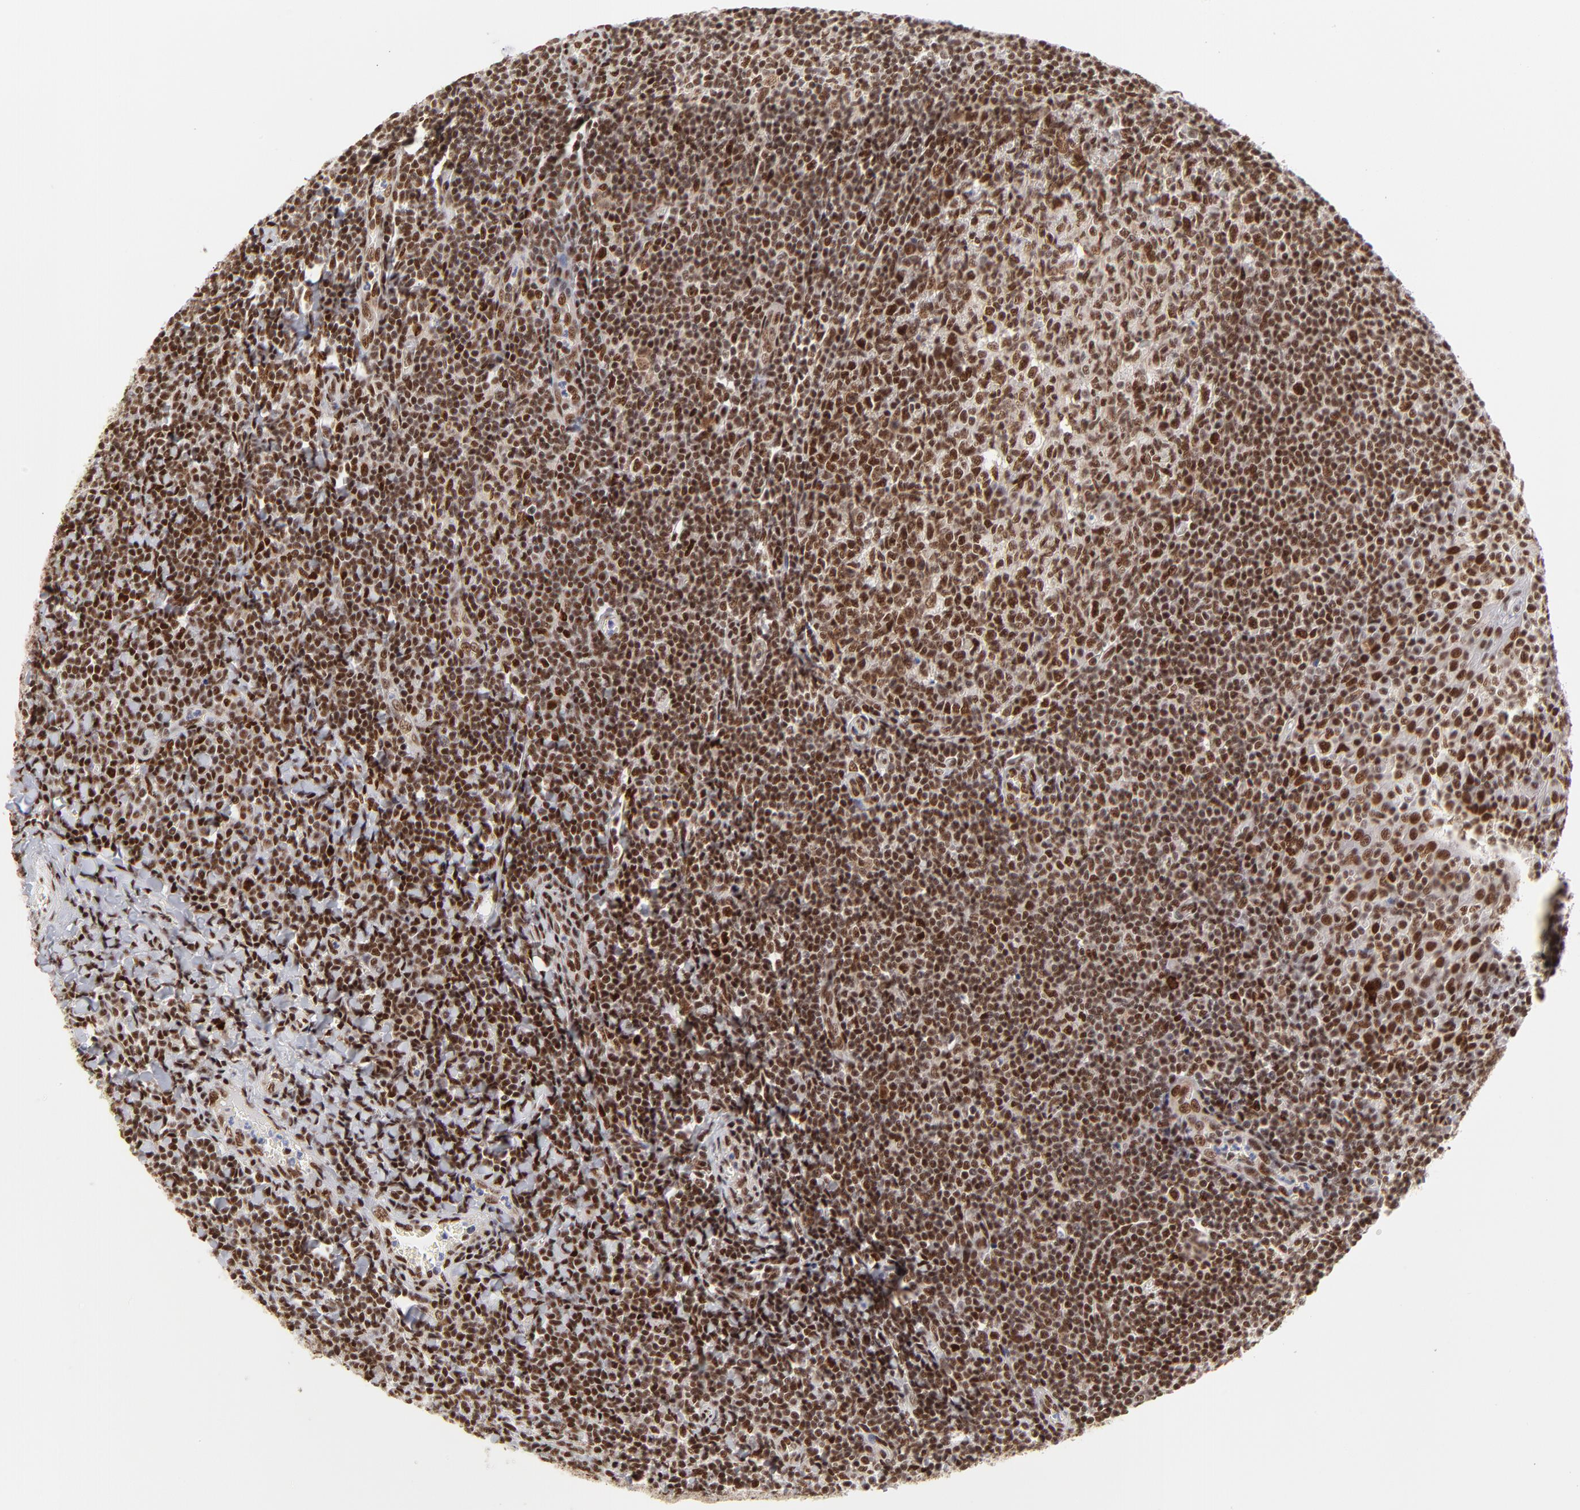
{"staining": {"intensity": "strong", "quantity": ">75%", "location": "nuclear"}, "tissue": "tonsil", "cell_type": "Germinal center cells", "image_type": "normal", "snomed": [{"axis": "morphology", "description": "Normal tissue, NOS"}, {"axis": "topography", "description": "Tonsil"}], "caption": "Immunohistochemistry (IHC) (DAB (3,3'-diaminobenzidine)) staining of unremarkable human tonsil displays strong nuclear protein positivity in approximately >75% of germinal center cells. (brown staining indicates protein expression, while blue staining denotes nuclei).", "gene": "ZMYM3", "patient": {"sex": "male", "age": 31}}